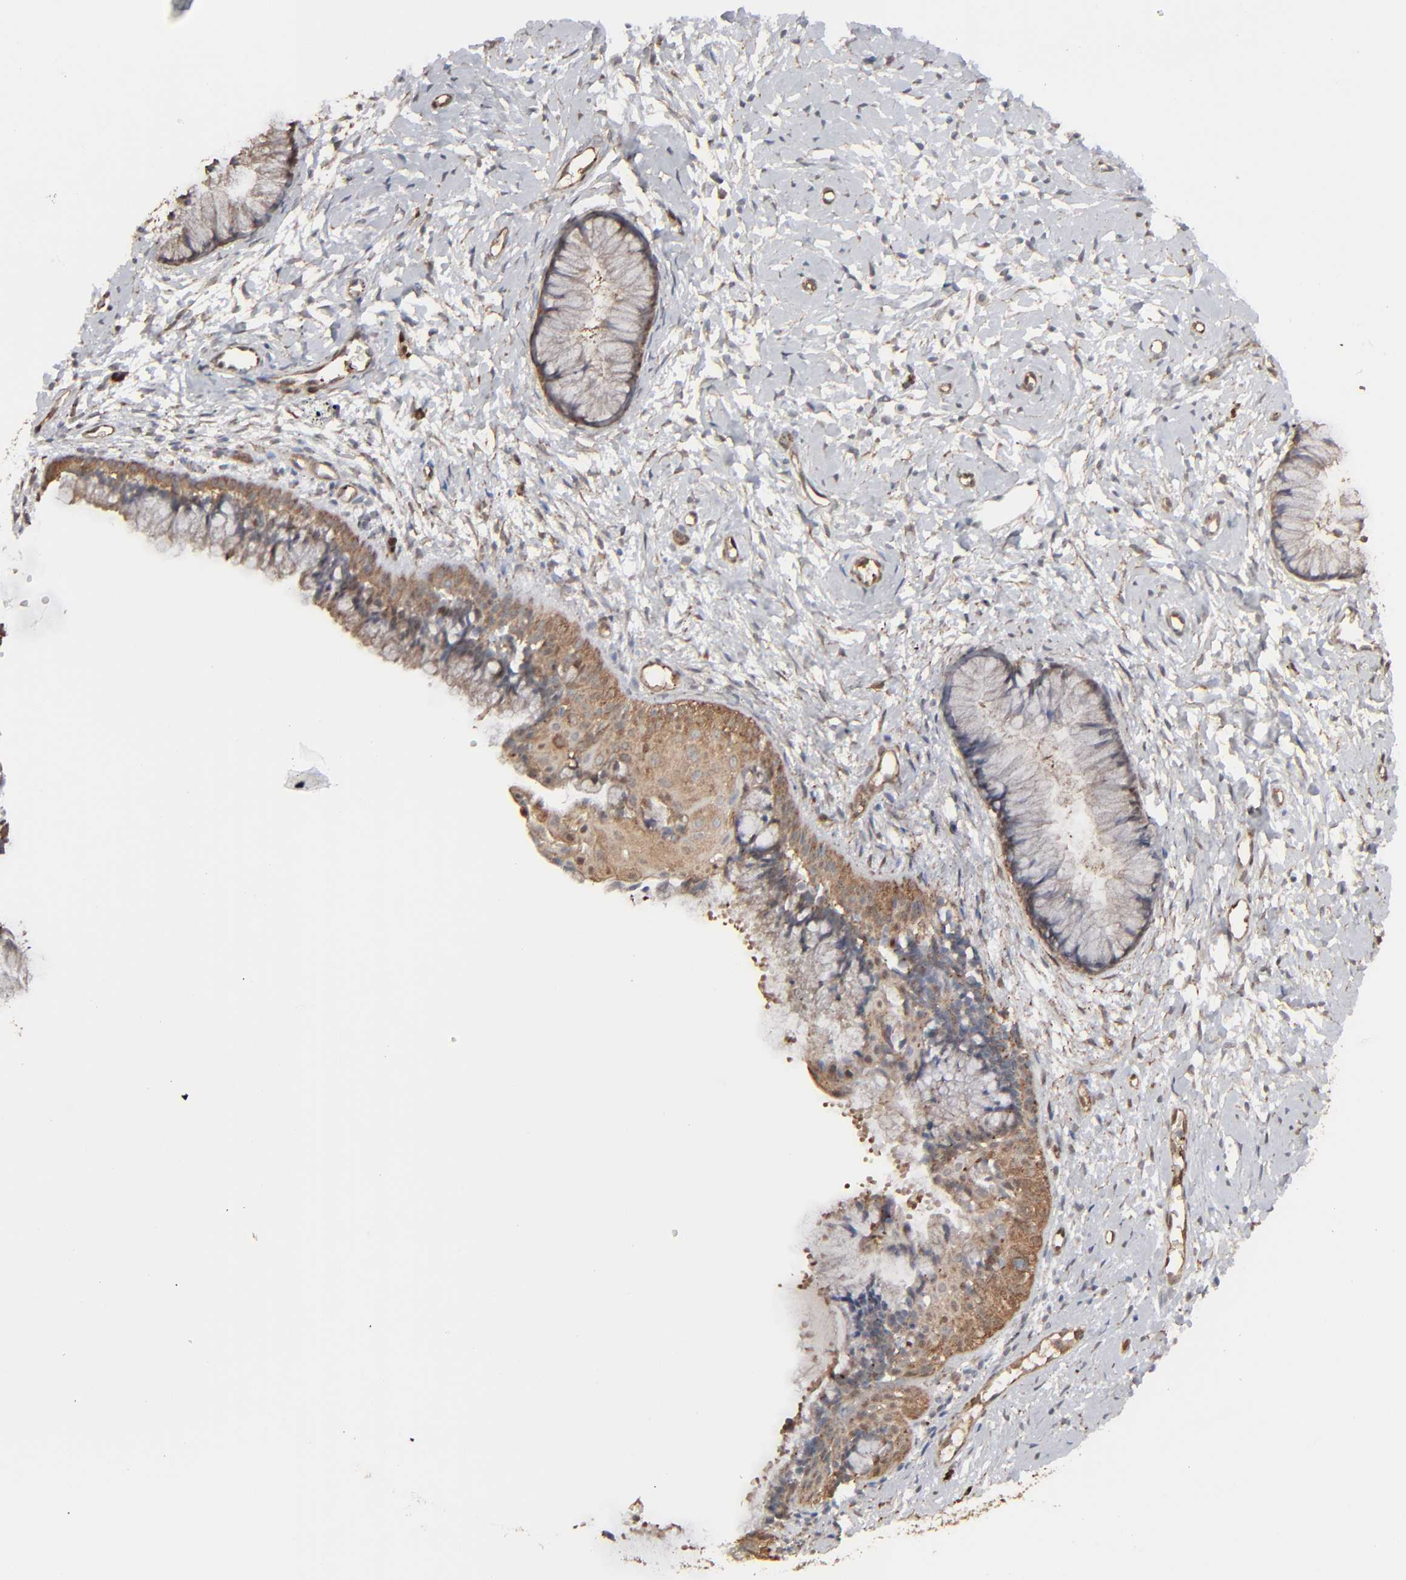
{"staining": {"intensity": "moderate", "quantity": ">75%", "location": "cytoplasmic/membranous"}, "tissue": "cervix", "cell_type": "Glandular cells", "image_type": "normal", "snomed": [{"axis": "morphology", "description": "Normal tissue, NOS"}, {"axis": "topography", "description": "Cervix"}], "caption": "Immunohistochemical staining of benign human cervix demonstrates moderate cytoplasmic/membranous protein positivity in approximately >75% of glandular cells. Immunohistochemistry (ihc) stains the protein in brown and the nuclei are stained blue.", "gene": "NME1", "patient": {"sex": "female", "age": 46}}